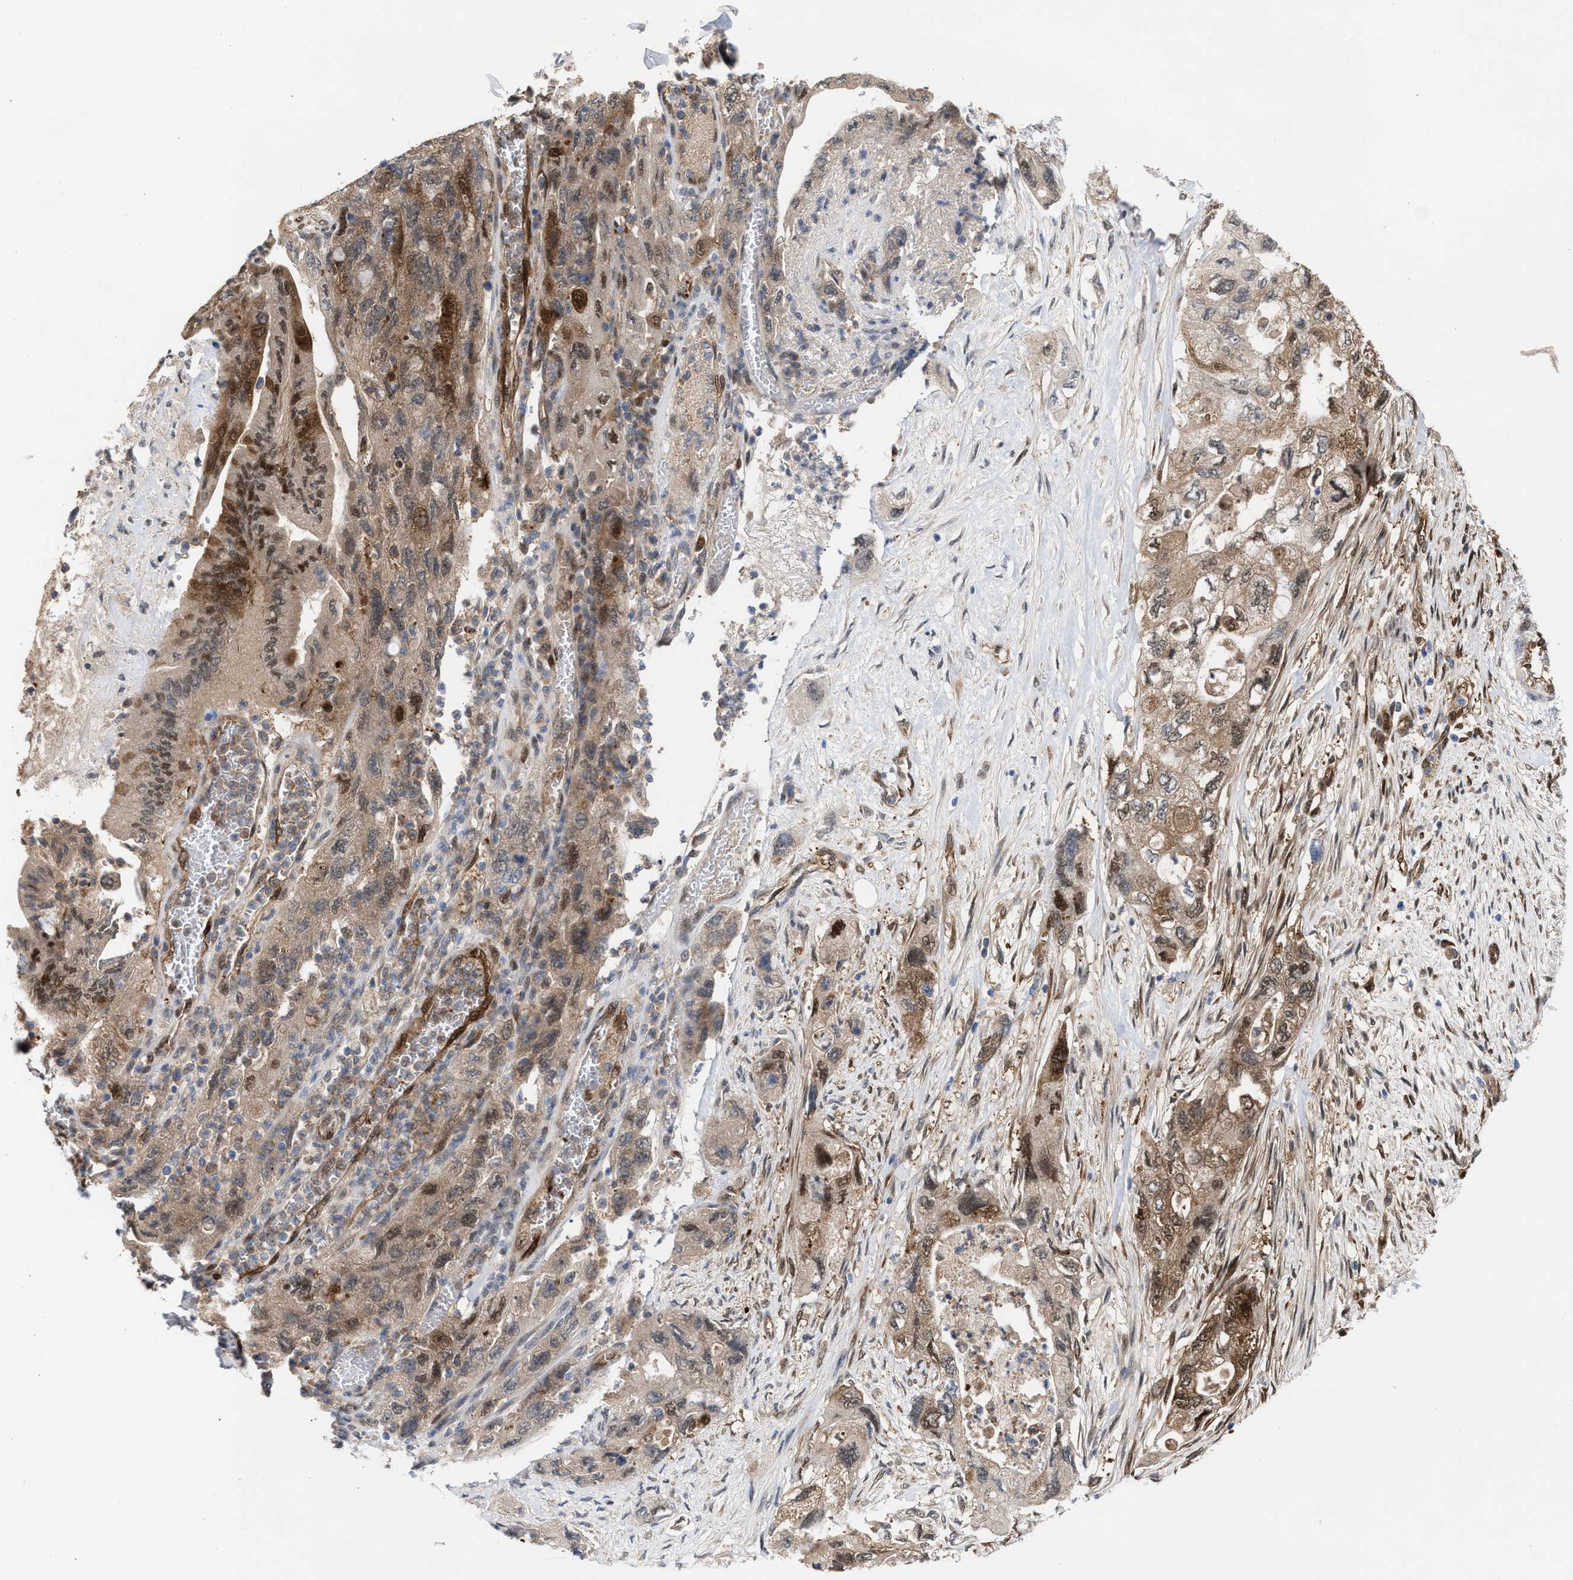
{"staining": {"intensity": "moderate", "quantity": ">75%", "location": "cytoplasmic/membranous,nuclear"}, "tissue": "pancreatic cancer", "cell_type": "Tumor cells", "image_type": "cancer", "snomed": [{"axis": "morphology", "description": "Adenocarcinoma, NOS"}, {"axis": "topography", "description": "Pancreas"}], "caption": "Moderate cytoplasmic/membranous and nuclear protein staining is appreciated in approximately >75% of tumor cells in pancreatic cancer.", "gene": "TP53I3", "patient": {"sex": "female", "age": 73}}